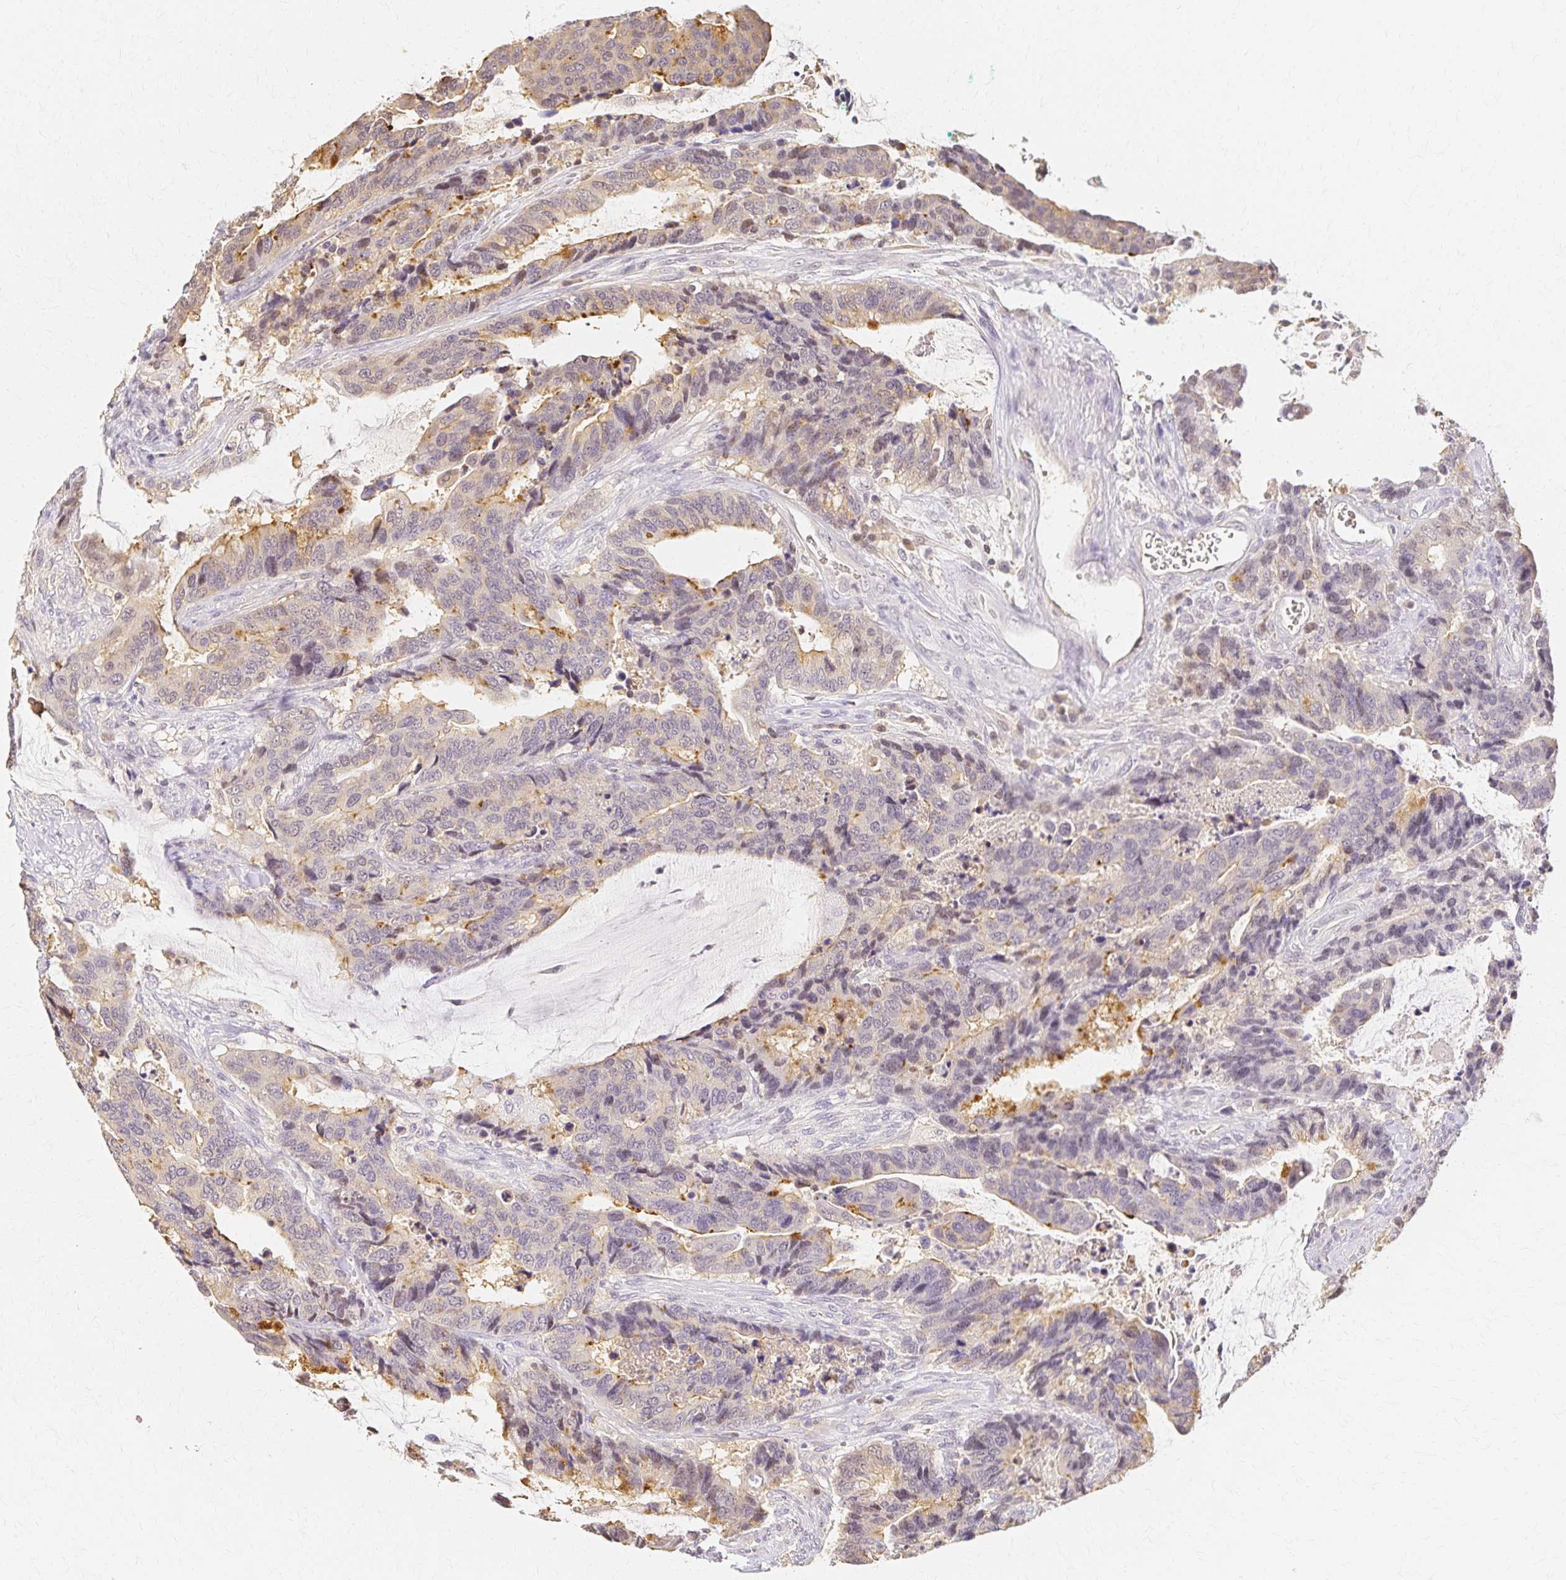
{"staining": {"intensity": "negative", "quantity": "none", "location": "none"}, "tissue": "colorectal cancer", "cell_type": "Tumor cells", "image_type": "cancer", "snomed": [{"axis": "morphology", "description": "Adenocarcinoma, NOS"}, {"axis": "topography", "description": "Rectum"}], "caption": "There is no significant staining in tumor cells of adenocarcinoma (colorectal).", "gene": "AZGP1", "patient": {"sex": "female", "age": 59}}